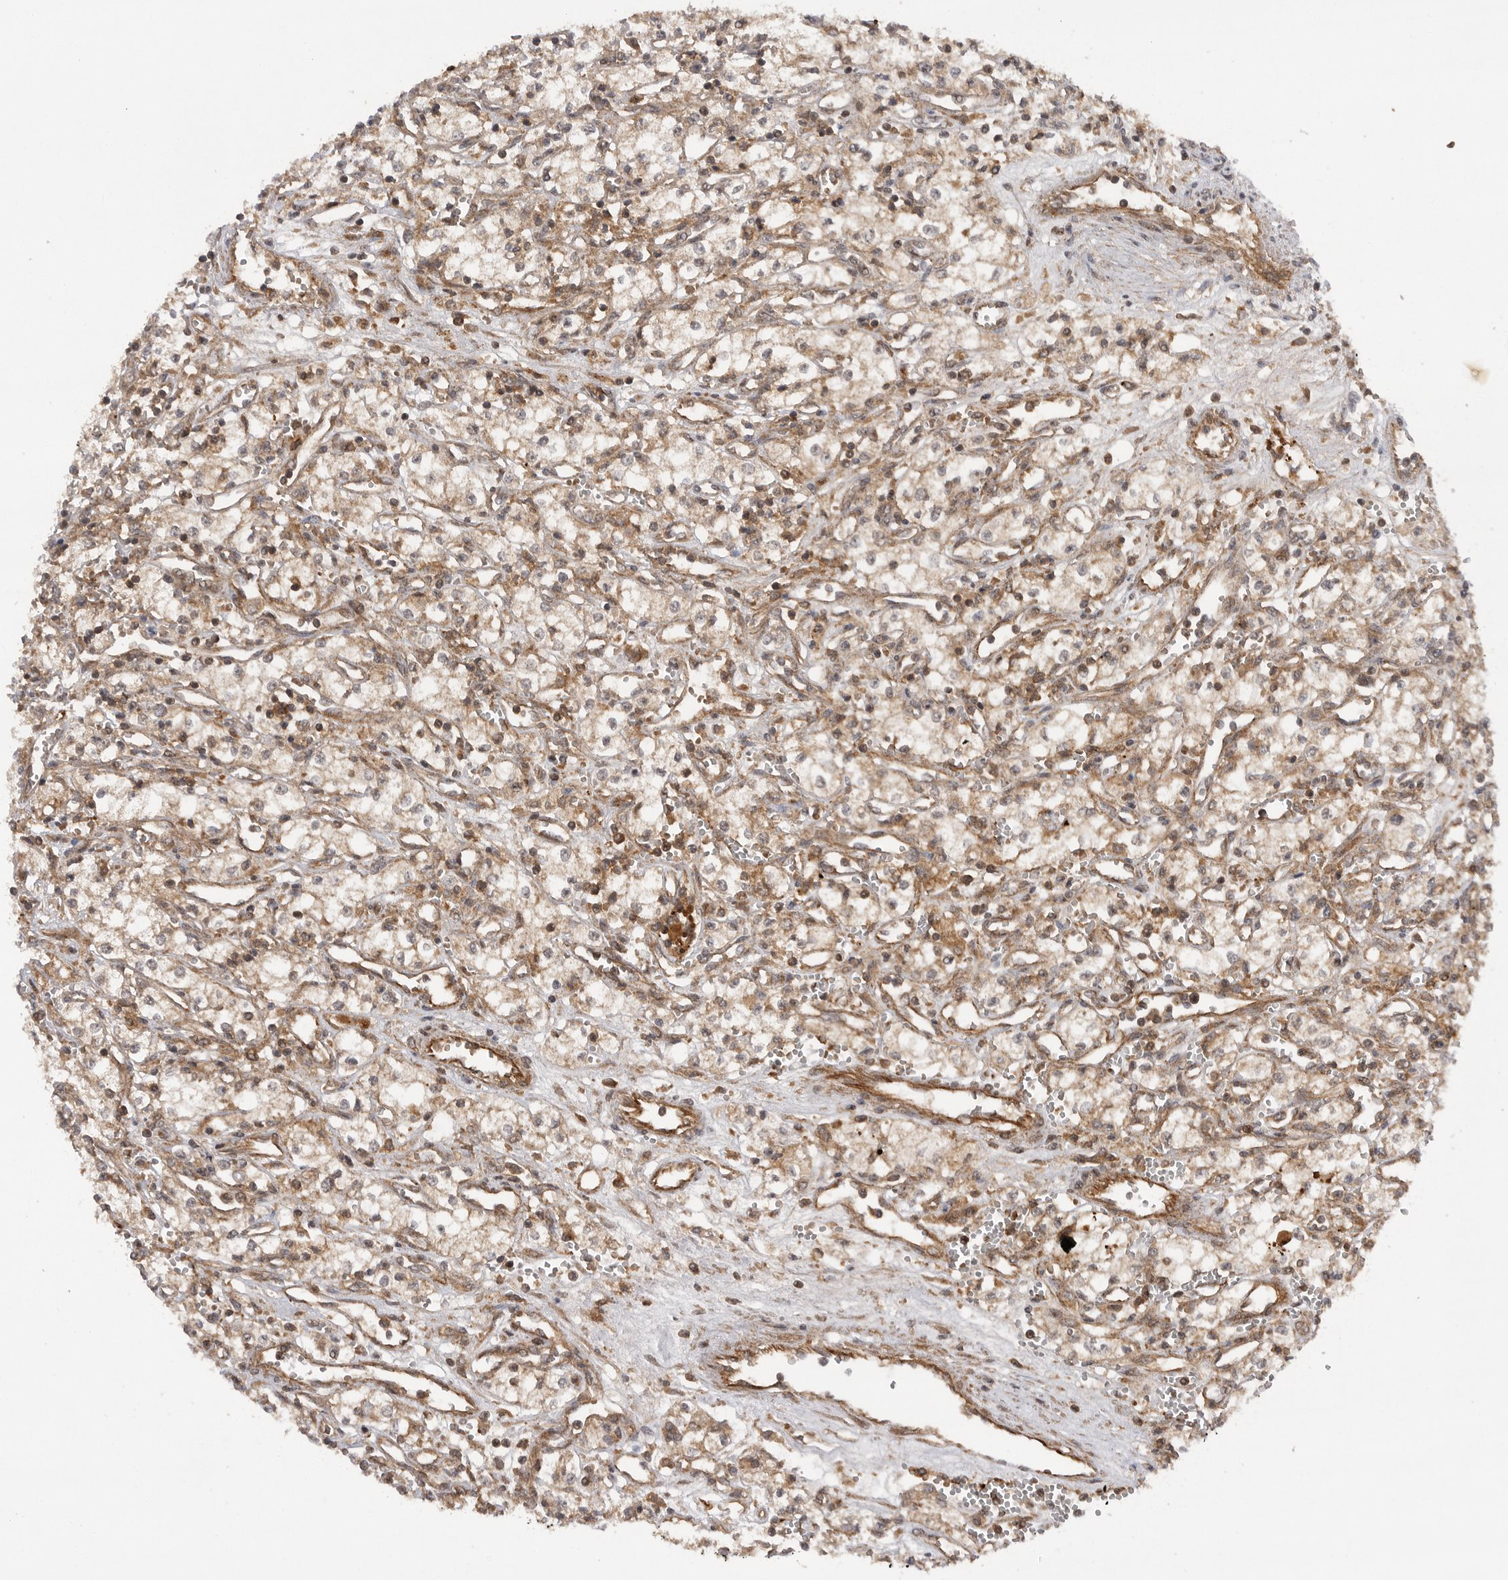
{"staining": {"intensity": "moderate", "quantity": ">75%", "location": "cytoplasmic/membranous"}, "tissue": "renal cancer", "cell_type": "Tumor cells", "image_type": "cancer", "snomed": [{"axis": "morphology", "description": "Adenocarcinoma, NOS"}, {"axis": "topography", "description": "Kidney"}], "caption": "Renal cancer (adenocarcinoma) stained with a protein marker demonstrates moderate staining in tumor cells.", "gene": "PRDX4", "patient": {"sex": "male", "age": 59}}